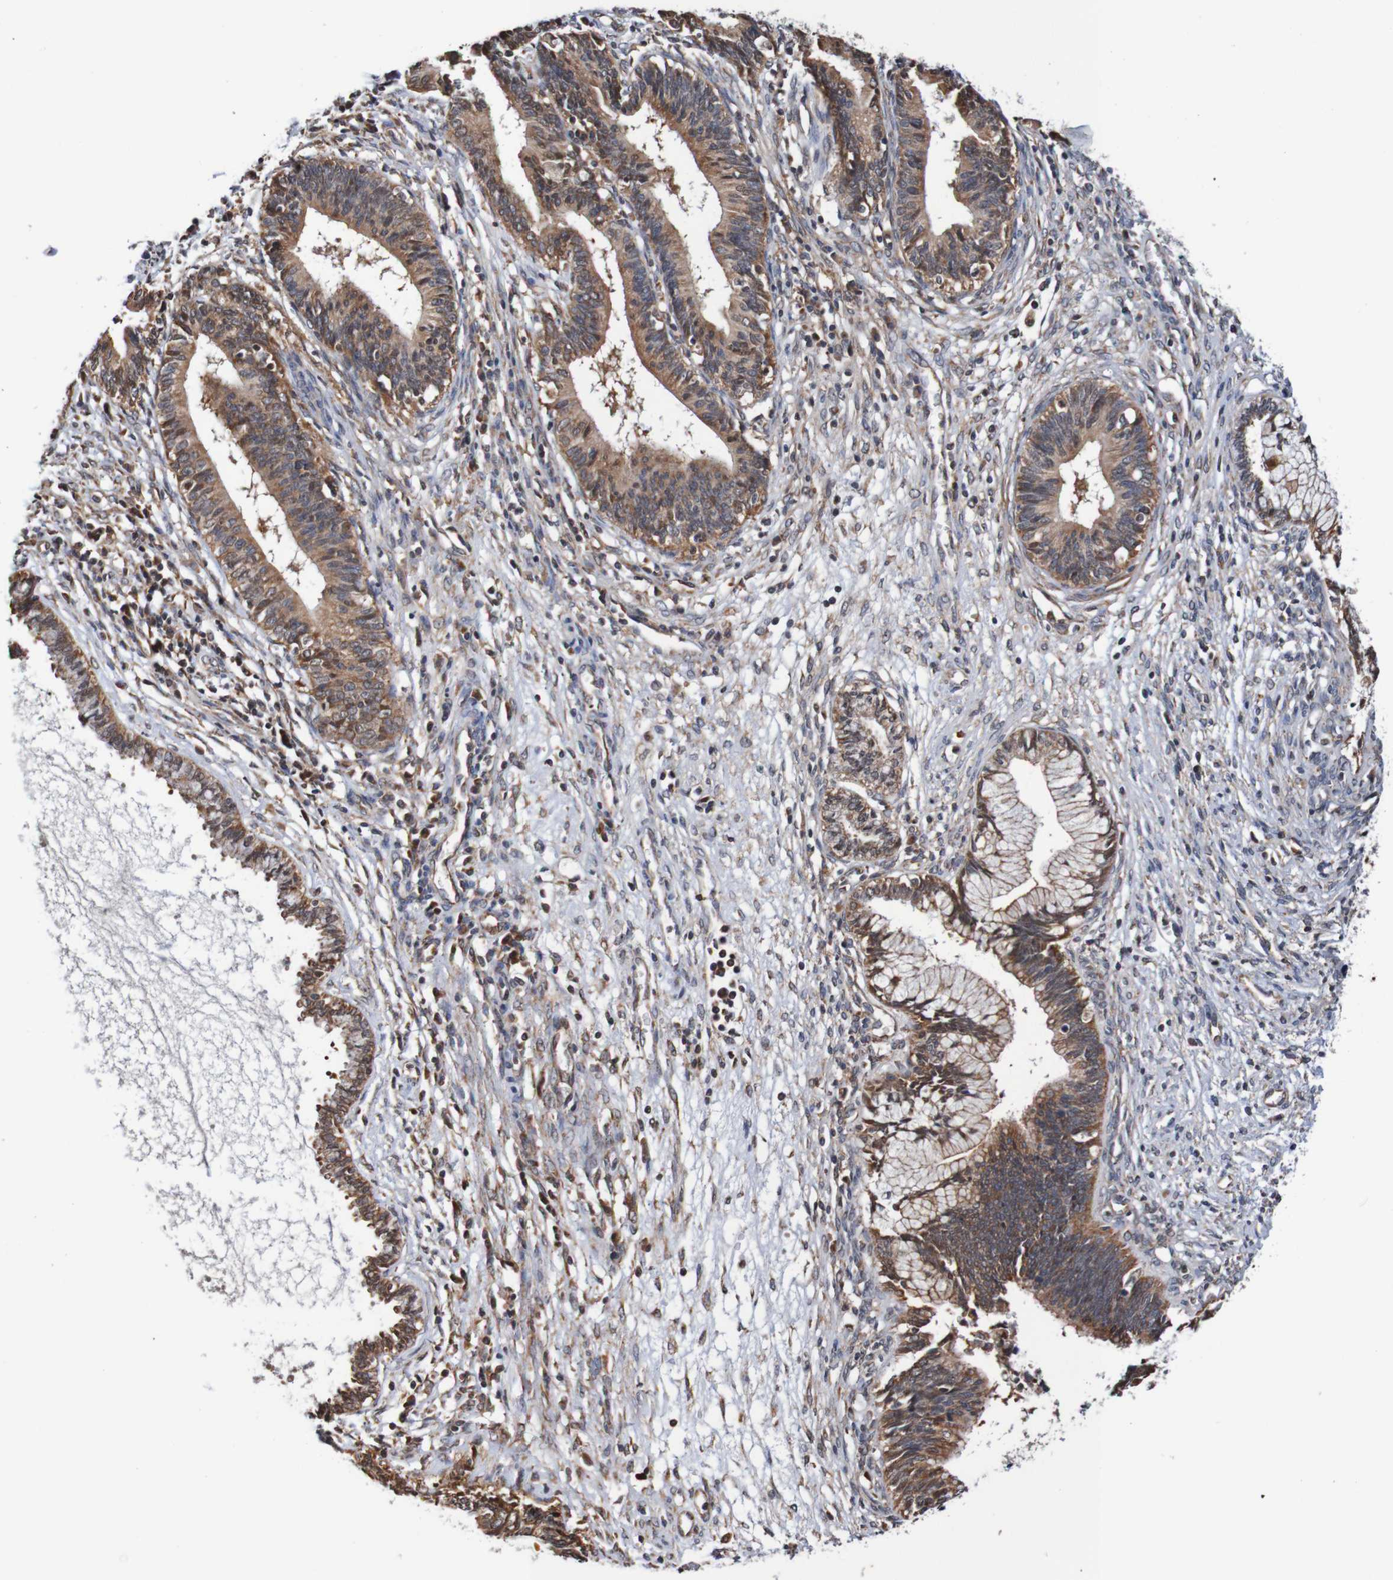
{"staining": {"intensity": "moderate", "quantity": ">75%", "location": "cytoplasmic/membranous"}, "tissue": "cervical cancer", "cell_type": "Tumor cells", "image_type": "cancer", "snomed": [{"axis": "morphology", "description": "Adenocarcinoma, NOS"}, {"axis": "topography", "description": "Cervix"}], "caption": "Protein staining by immunohistochemistry (IHC) displays moderate cytoplasmic/membranous expression in about >75% of tumor cells in cervical cancer. The staining is performed using DAB brown chromogen to label protein expression. The nuclei are counter-stained blue using hematoxylin.", "gene": "AXIN1", "patient": {"sex": "female", "age": 44}}